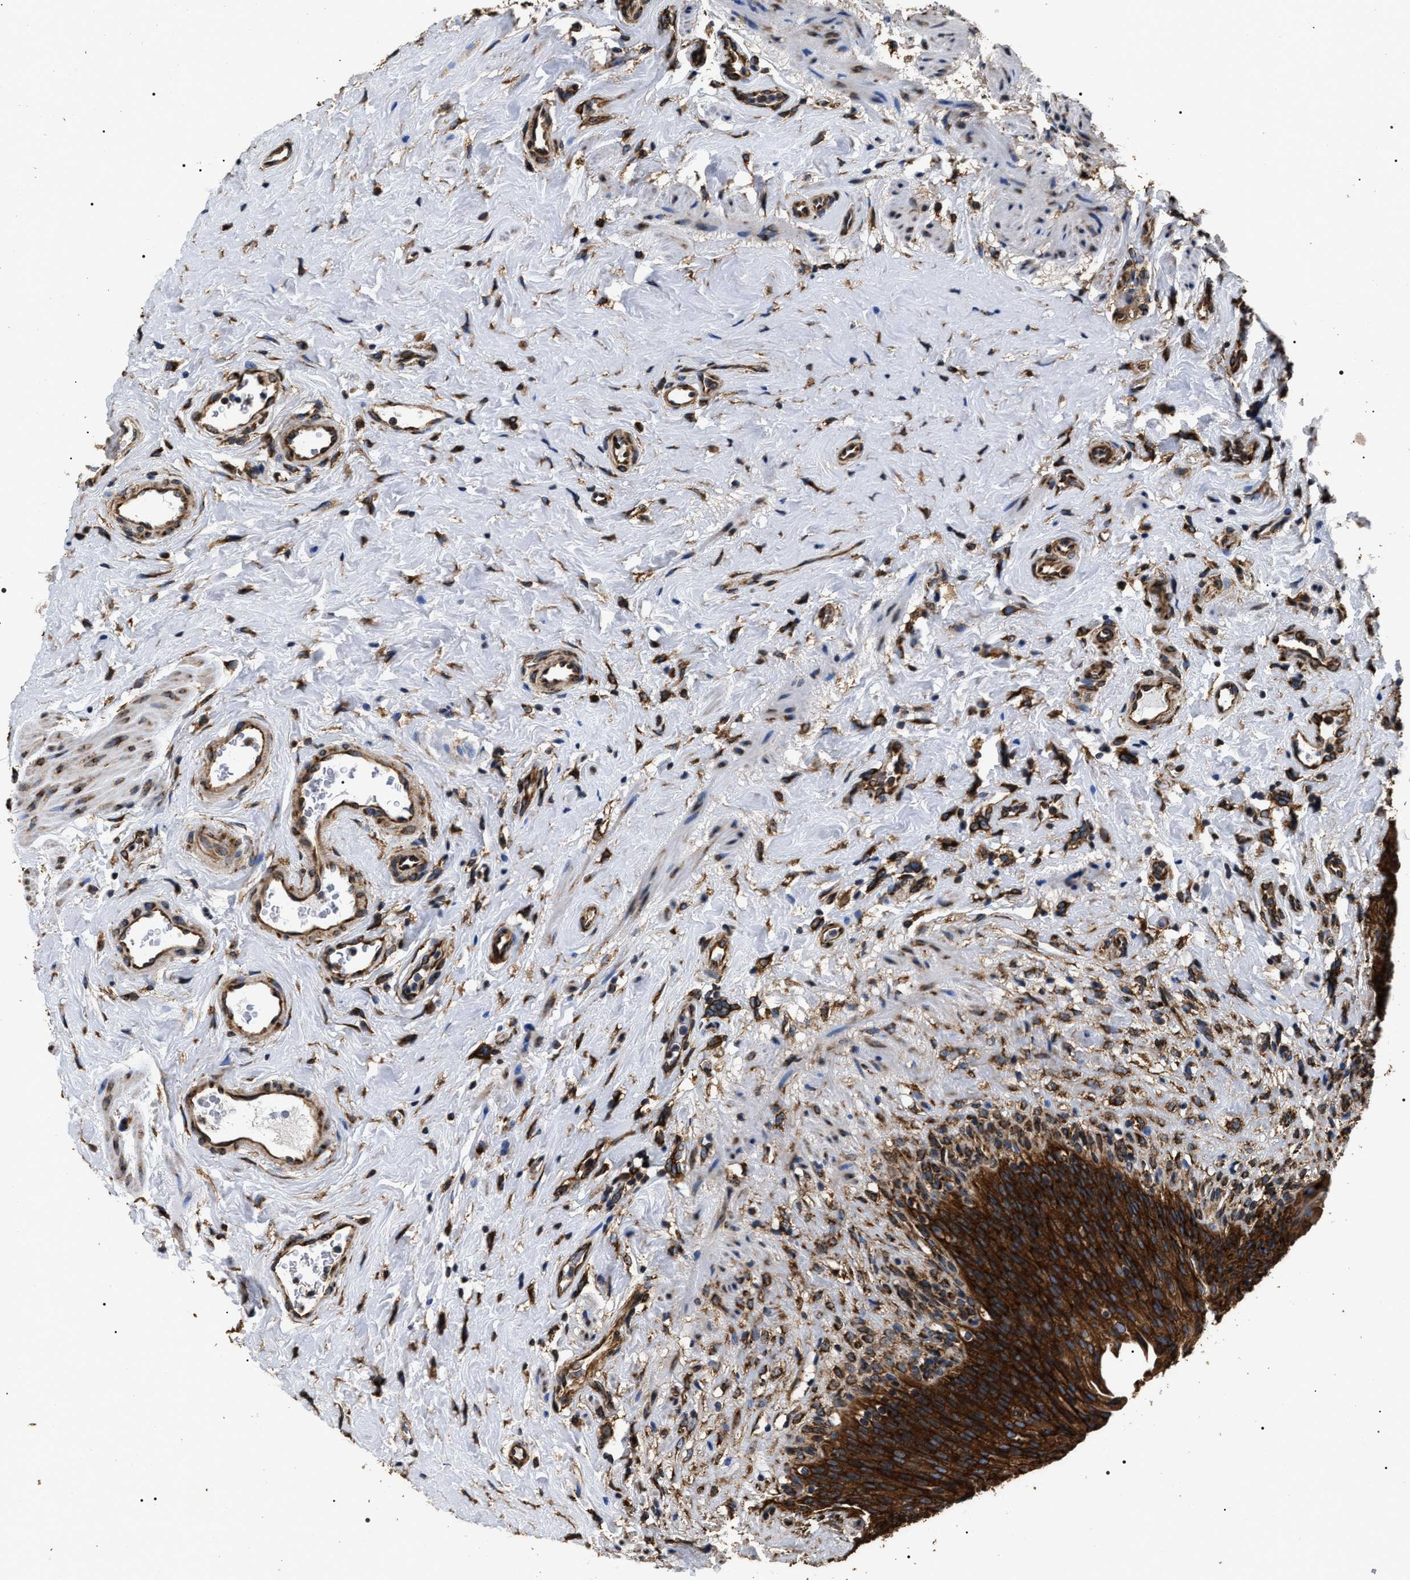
{"staining": {"intensity": "strong", "quantity": ">75%", "location": "cytoplasmic/membranous"}, "tissue": "urinary bladder", "cell_type": "Urothelial cells", "image_type": "normal", "snomed": [{"axis": "morphology", "description": "Normal tissue, NOS"}, {"axis": "topography", "description": "Urinary bladder"}], "caption": "Human urinary bladder stained for a protein (brown) displays strong cytoplasmic/membranous positive positivity in approximately >75% of urothelial cells.", "gene": "KTN1", "patient": {"sex": "female", "age": 79}}